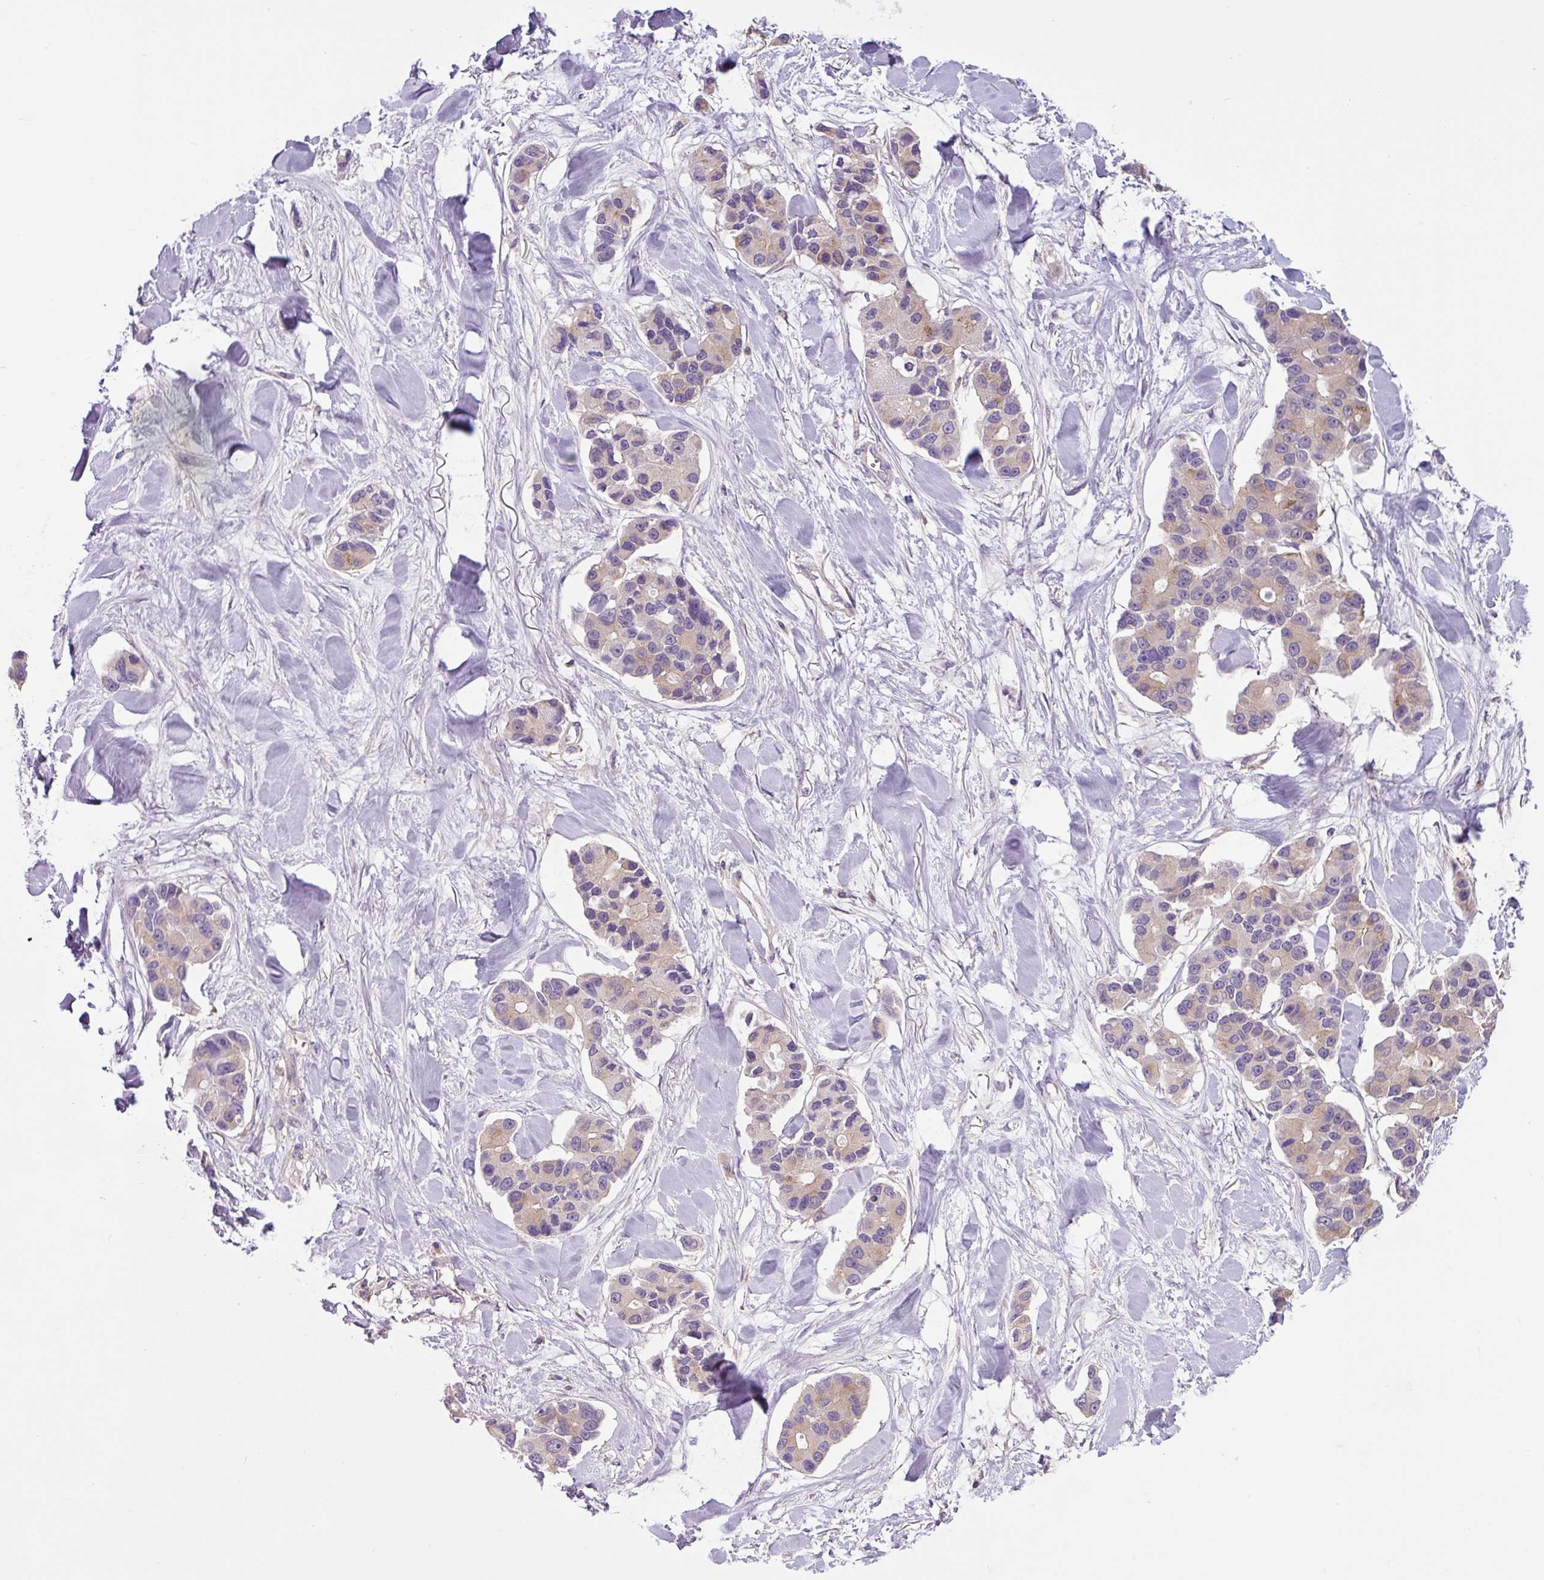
{"staining": {"intensity": "weak", "quantity": "25%-75%", "location": "cytoplasmic/membranous"}, "tissue": "lung cancer", "cell_type": "Tumor cells", "image_type": "cancer", "snomed": [{"axis": "morphology", "description": "Adenocarcinoma, NOS"}, {"axis": "topography", "description": "Lung"}], "caption": "IHC image of lung adenocarcinoma stained for a protein (brown), which shows low levels of weak cytoplasmic/membranous staining in approximately 25%-75% of tumor cells.", "gene": "GORASP1", "patient": {"sex": "female", "age": 54}}